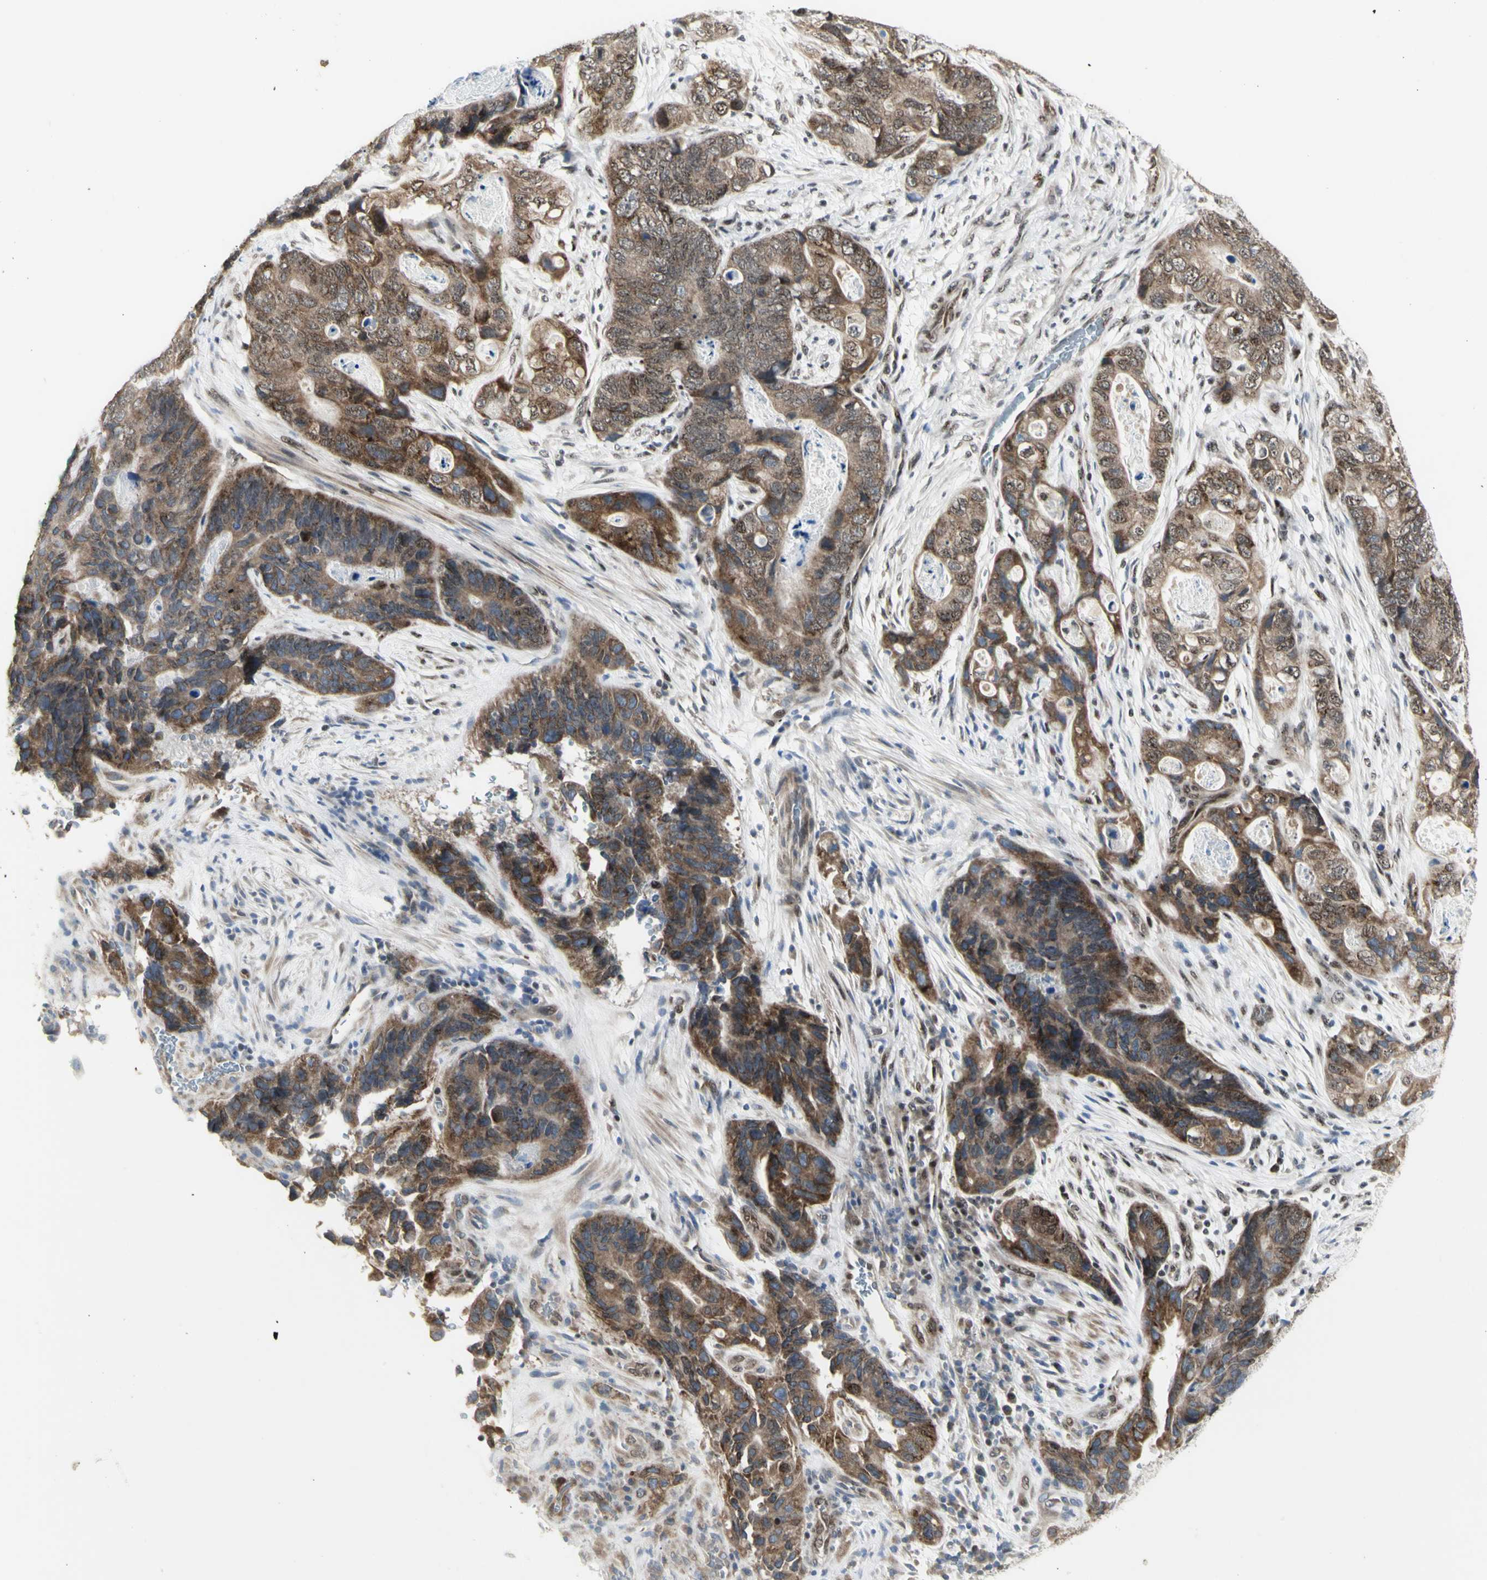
{"staining": {"intensity": "moderate", "quantity": ">75%", "location": "cytoplasmic/membranous"}, "tissue": "stomach cancer", "cell_type": "Tumor cells", "image_type": "cancer", "snomed": [{"axis": "morphology", "description": "Adenocarcinoma, NOS"}, {"axis": "topography", "description": "Stomach"}], "caption": "Protein analysis of stomach cancer tissue exhibits moderate cytoplasmic/membranous expression in about >75% of tumor cells.", "gene": "DHRS7B", "patient": {"sex": "female", "age": 89}}